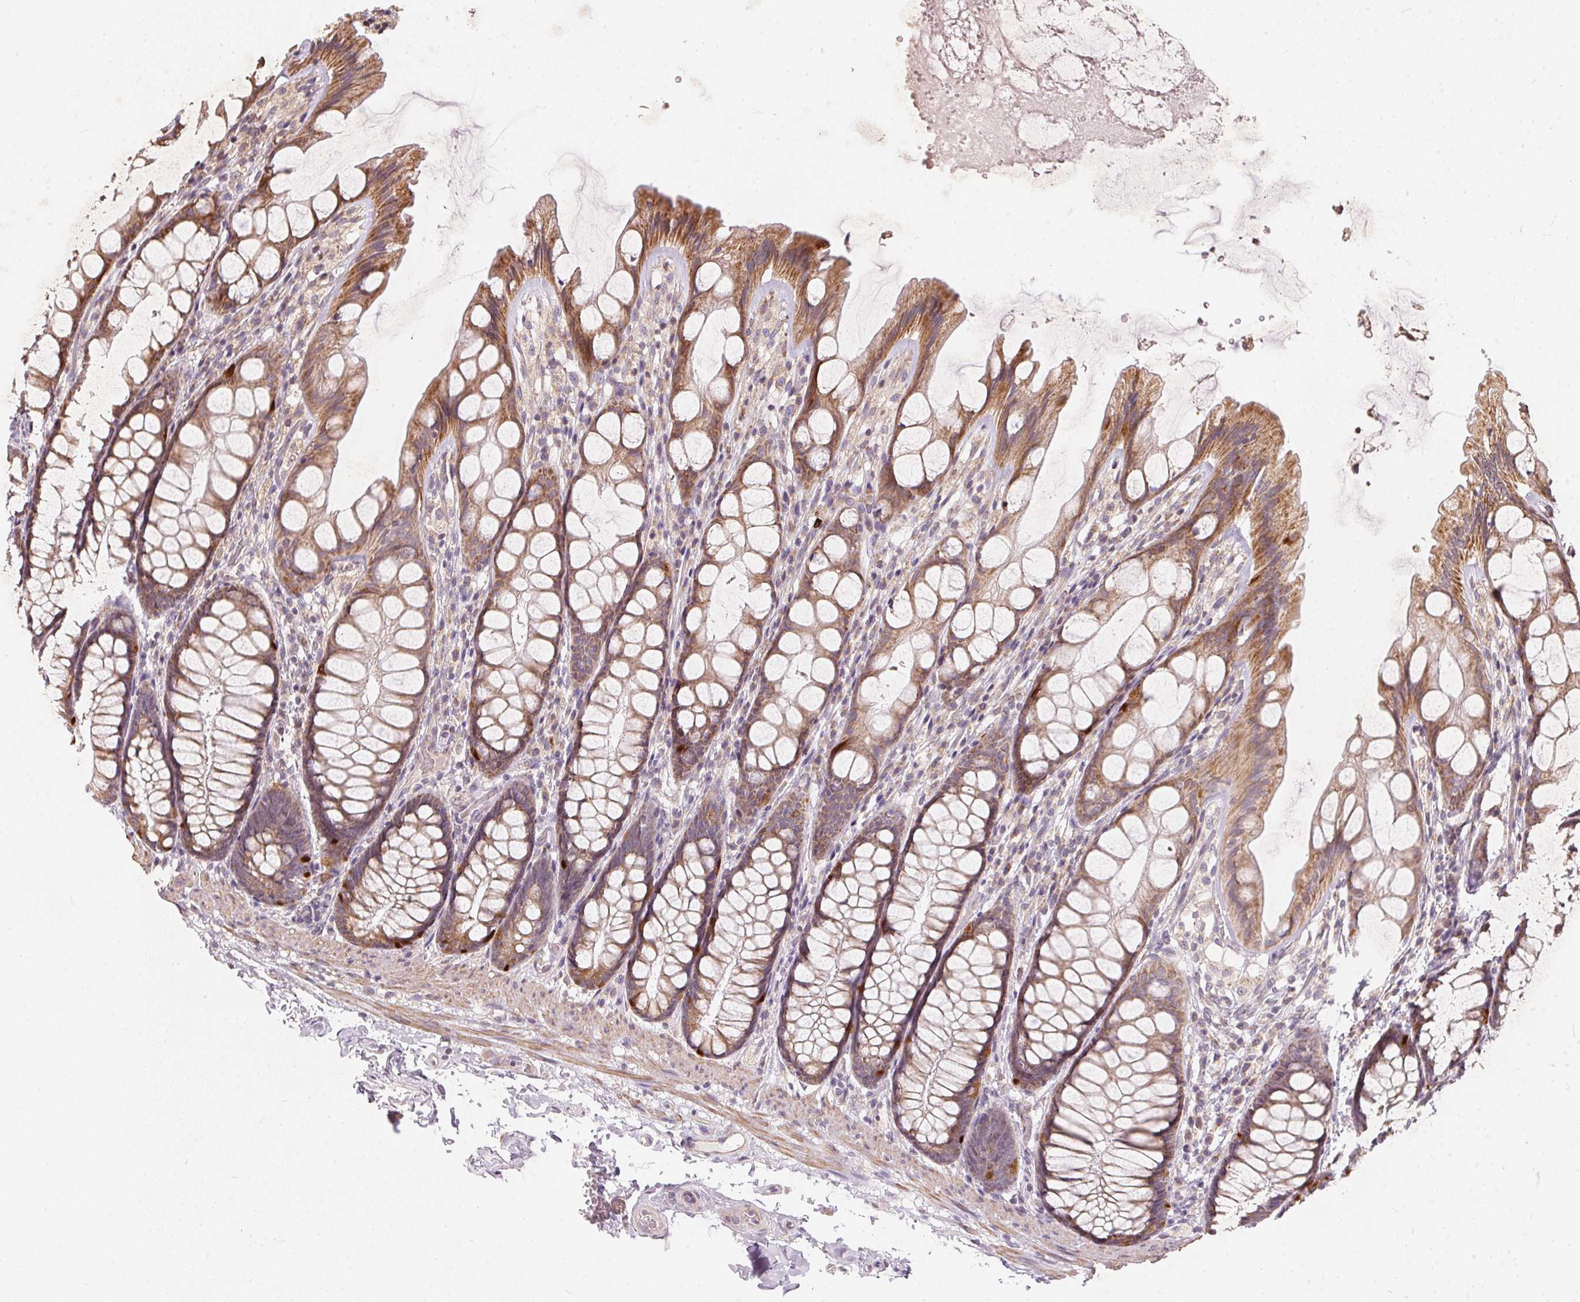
{"staining": {"intensity": "weak", "quantity": ">75%", "location": "cytoplasmic/membranous"}, "tissue": "colon", "cell_type": "Endothelial cells", "image_type": "normal", "snomed": [{"axis": "morphology", "description": "Normal tissue, NOS"}, {"axis": "topography", "description": "Colon"}], "caption": "Immunohistochemistry staining of normal colon, which reveals low levels of weak cytoplasmic/membranous staining in about >75% of endothelial cells indicating weak cytoplasmic/membranous protein staining. The staining was performed using DAB (3,3'-diaminobenzidine) (brown) for protein detection and nuclei were counterstained in hematoxylin (blue).", "gene": "VWA5B2", "patient": {"sex": "male", "age": 47}}